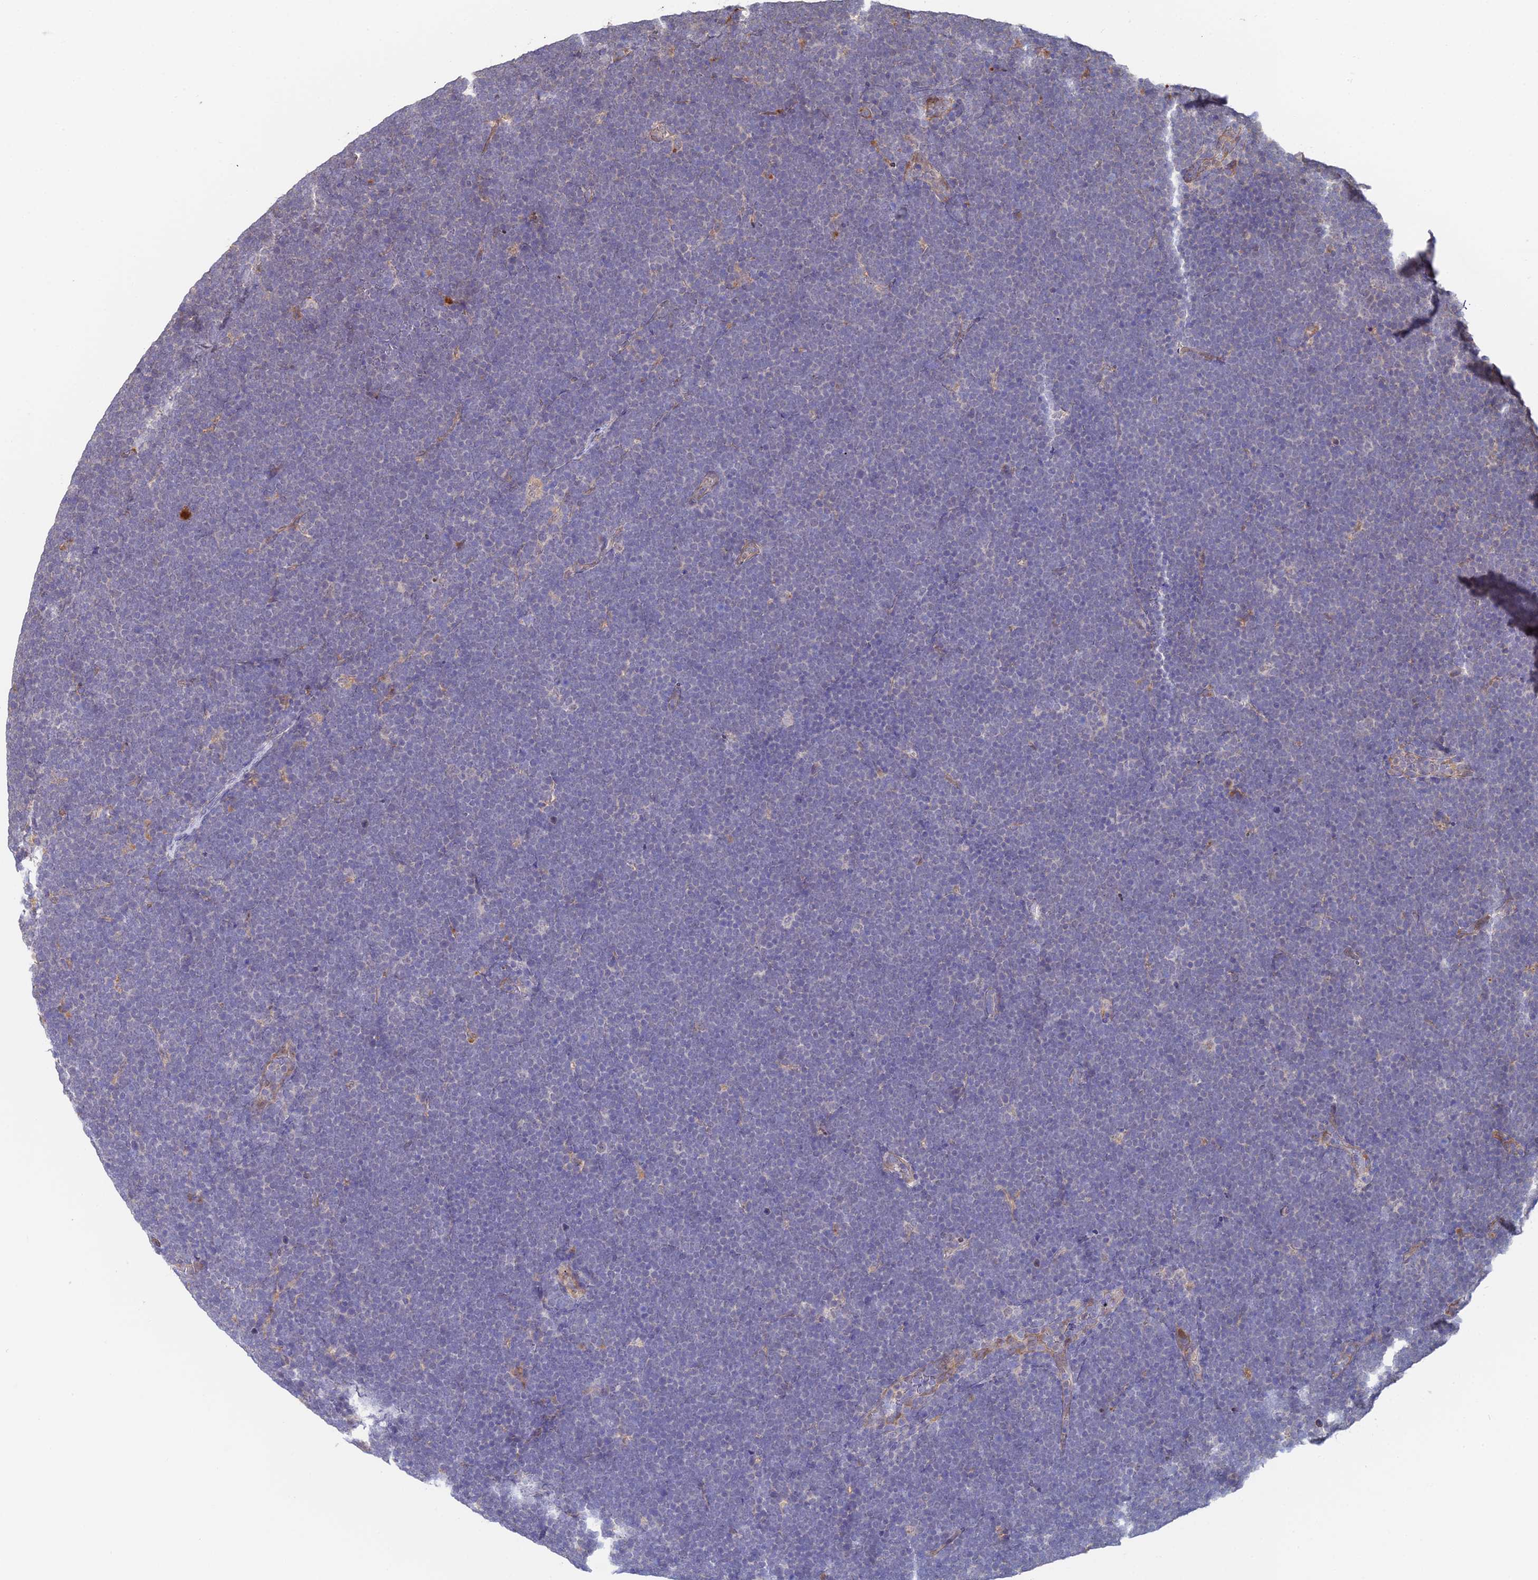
{"staining": {"intensity": "negative", "quantity": "none", "location": "none"}, "tissue": "lymphoma", "cell_type": "Tumor cells", "image_type": "cancer", "snomed": [{"axis": "morphology", "description": "Malignant lymphoma, non-Hodgkin's type, High grade"}, {"axis": "topography", "description": "Lymph node"}], "caption": "IHC image of neoplastic tissue: human lymphoma stained with DAB (3,3'-diaminobenzidine) demonstrates no significant protein expression in tumor cells.", "gene": "ACTR5", "patient": {"sex": "male", "age": 13}}